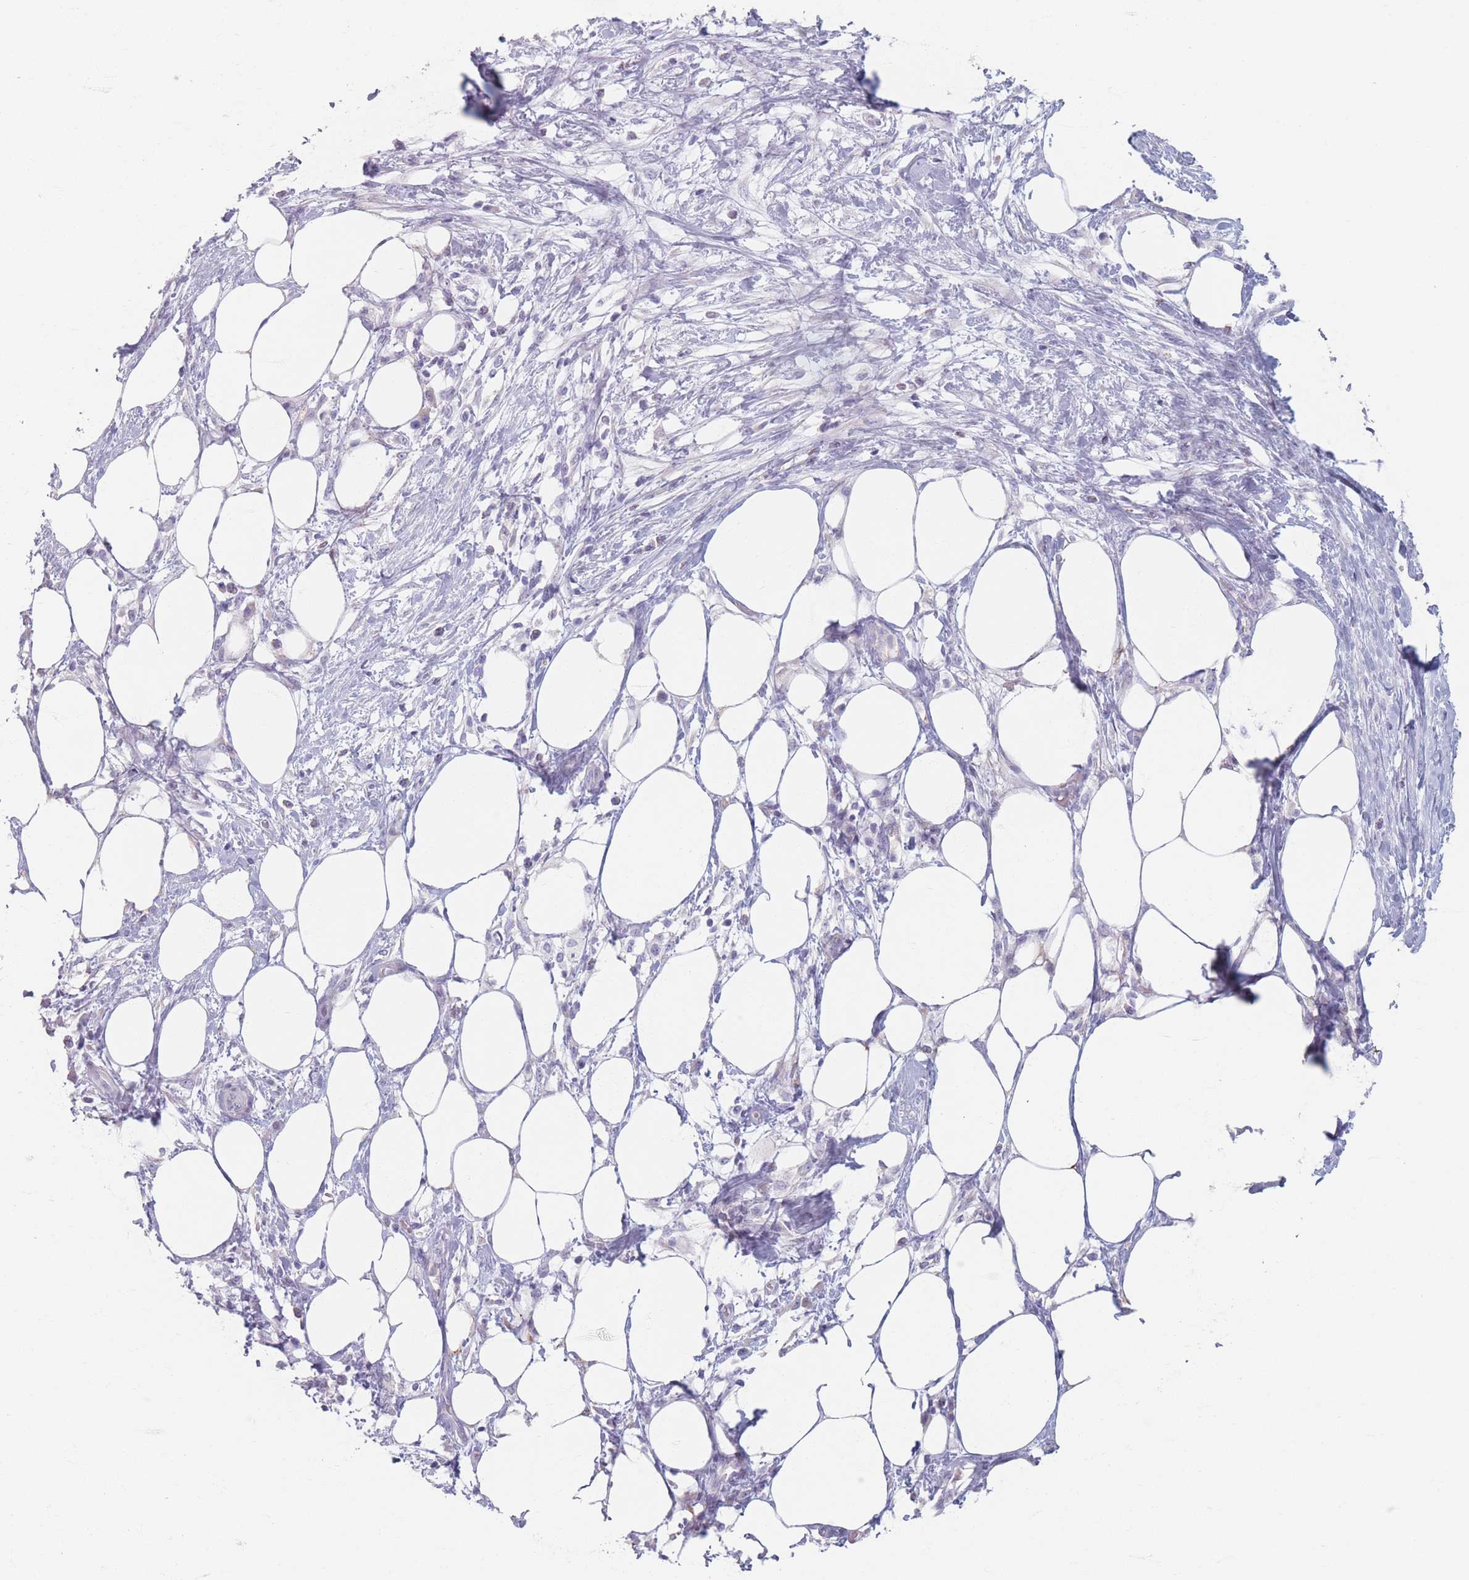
{"staining": {"intensity": "negative", "quantity": "none", "location": "none"}, "tissue": "pancreatic cancer", "cell_type": "Tumor cells", "image_type": "cancer", "snomed": [{"axis": "morphology", "description": "Adenocarcinoma, NOS"}, {"axis": "topography", "description": "Pancreas"}], "caption": "Tumor cells show no significant staining in pancreatic cancer.", "gene": "PIGM", "patient": {"sex": "male", "age": 68}}